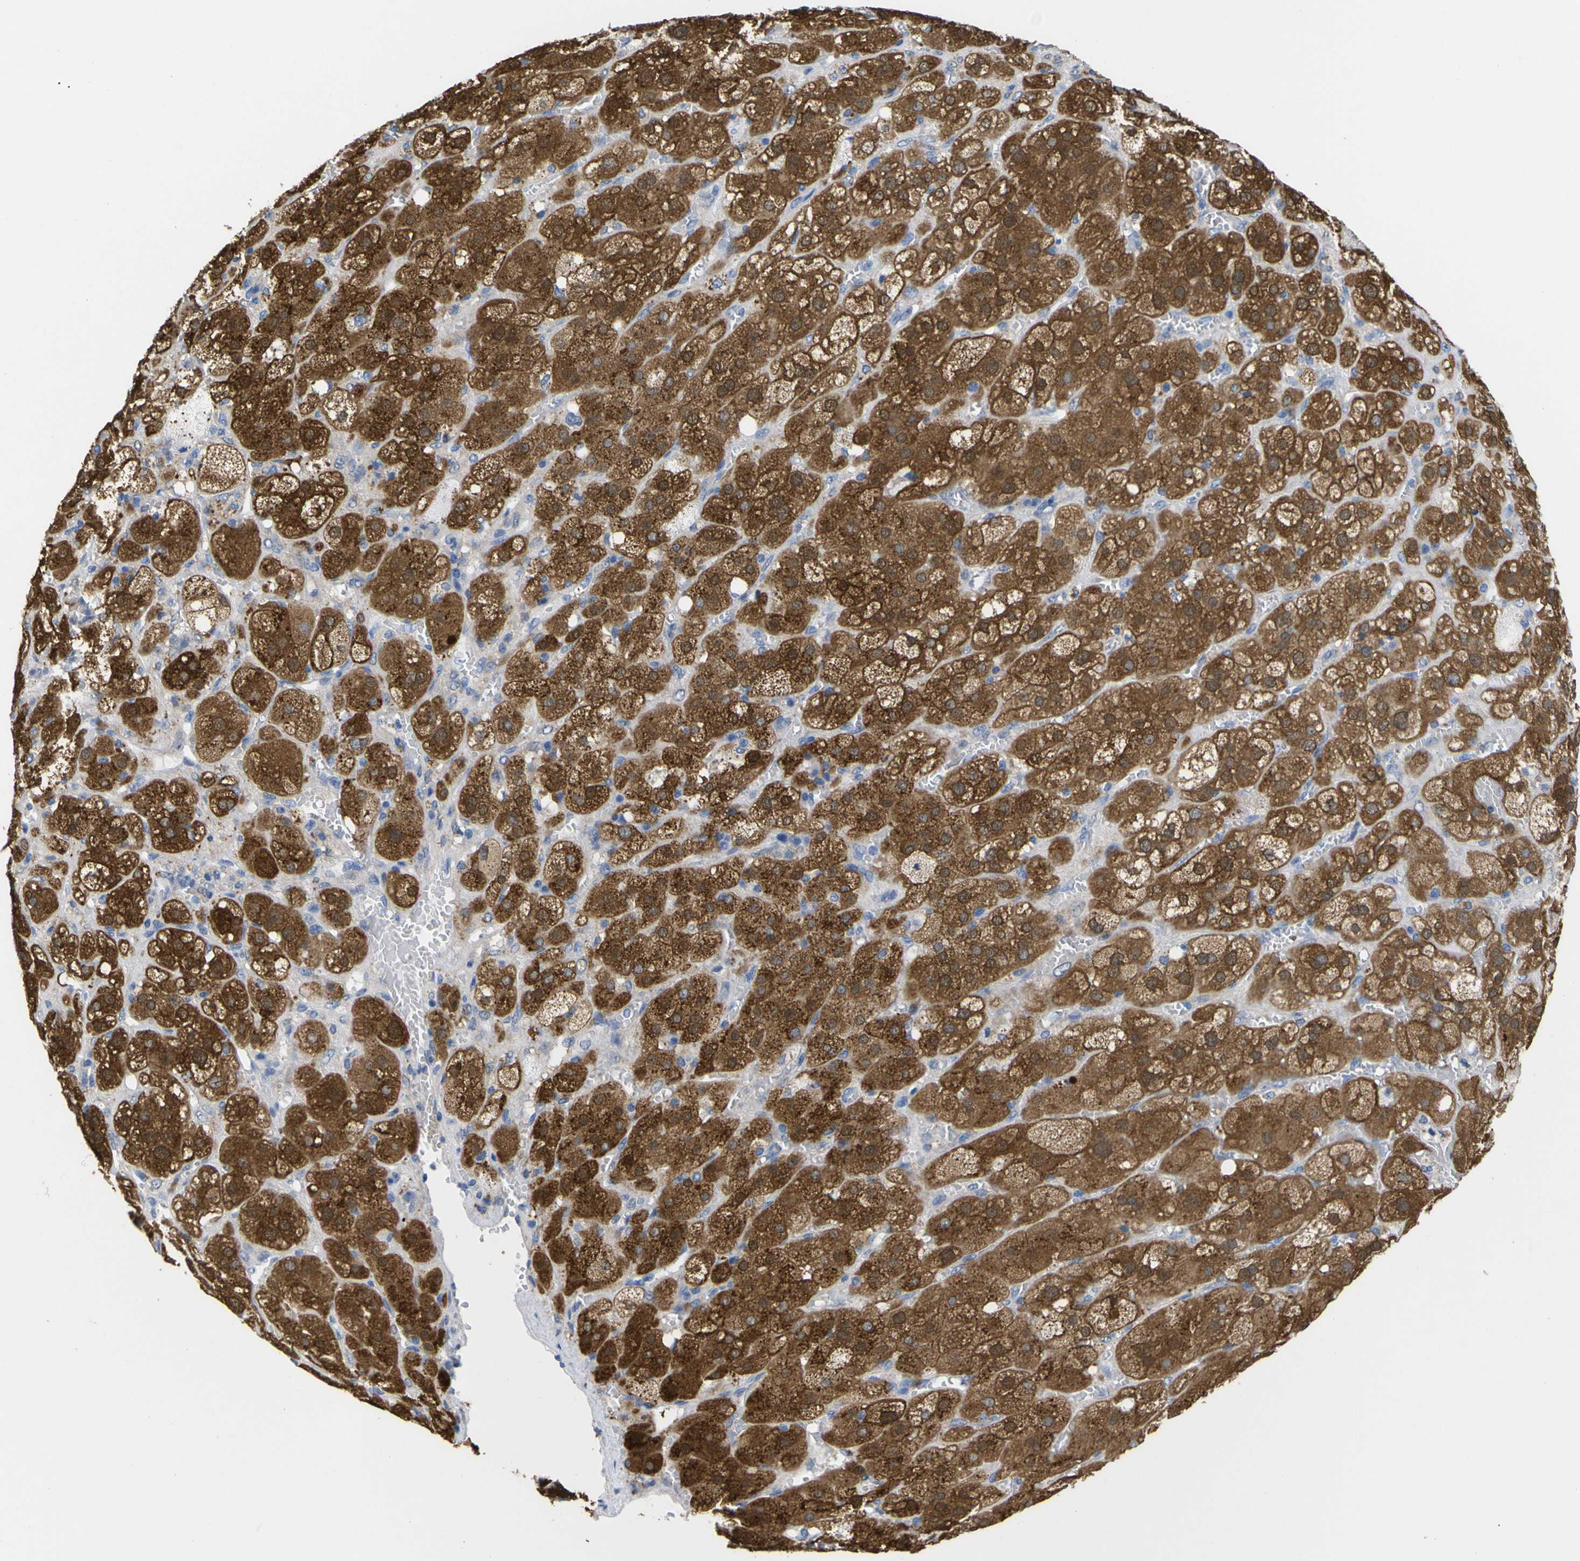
{"staining": {"intensity": "strong", "quantity": ">75%", "location": "cytoplasmic/membranous"}, "tissue": "adrenal gland", "cell_type": "Glandular cells", "image_type": "normal", "snomed": [{"axis": "morphology", "description": "Normal tissue, NOS"}, {"axis": "topography", "description": "Adrenal gland"}], "caption": "The immunohistochemical stain highlights strong cytoplasmic/membranous expression in glandular cells of normal adrenal gland.", "gene": "PEBP1", "patient": {"sex": "female", "age": 47}}